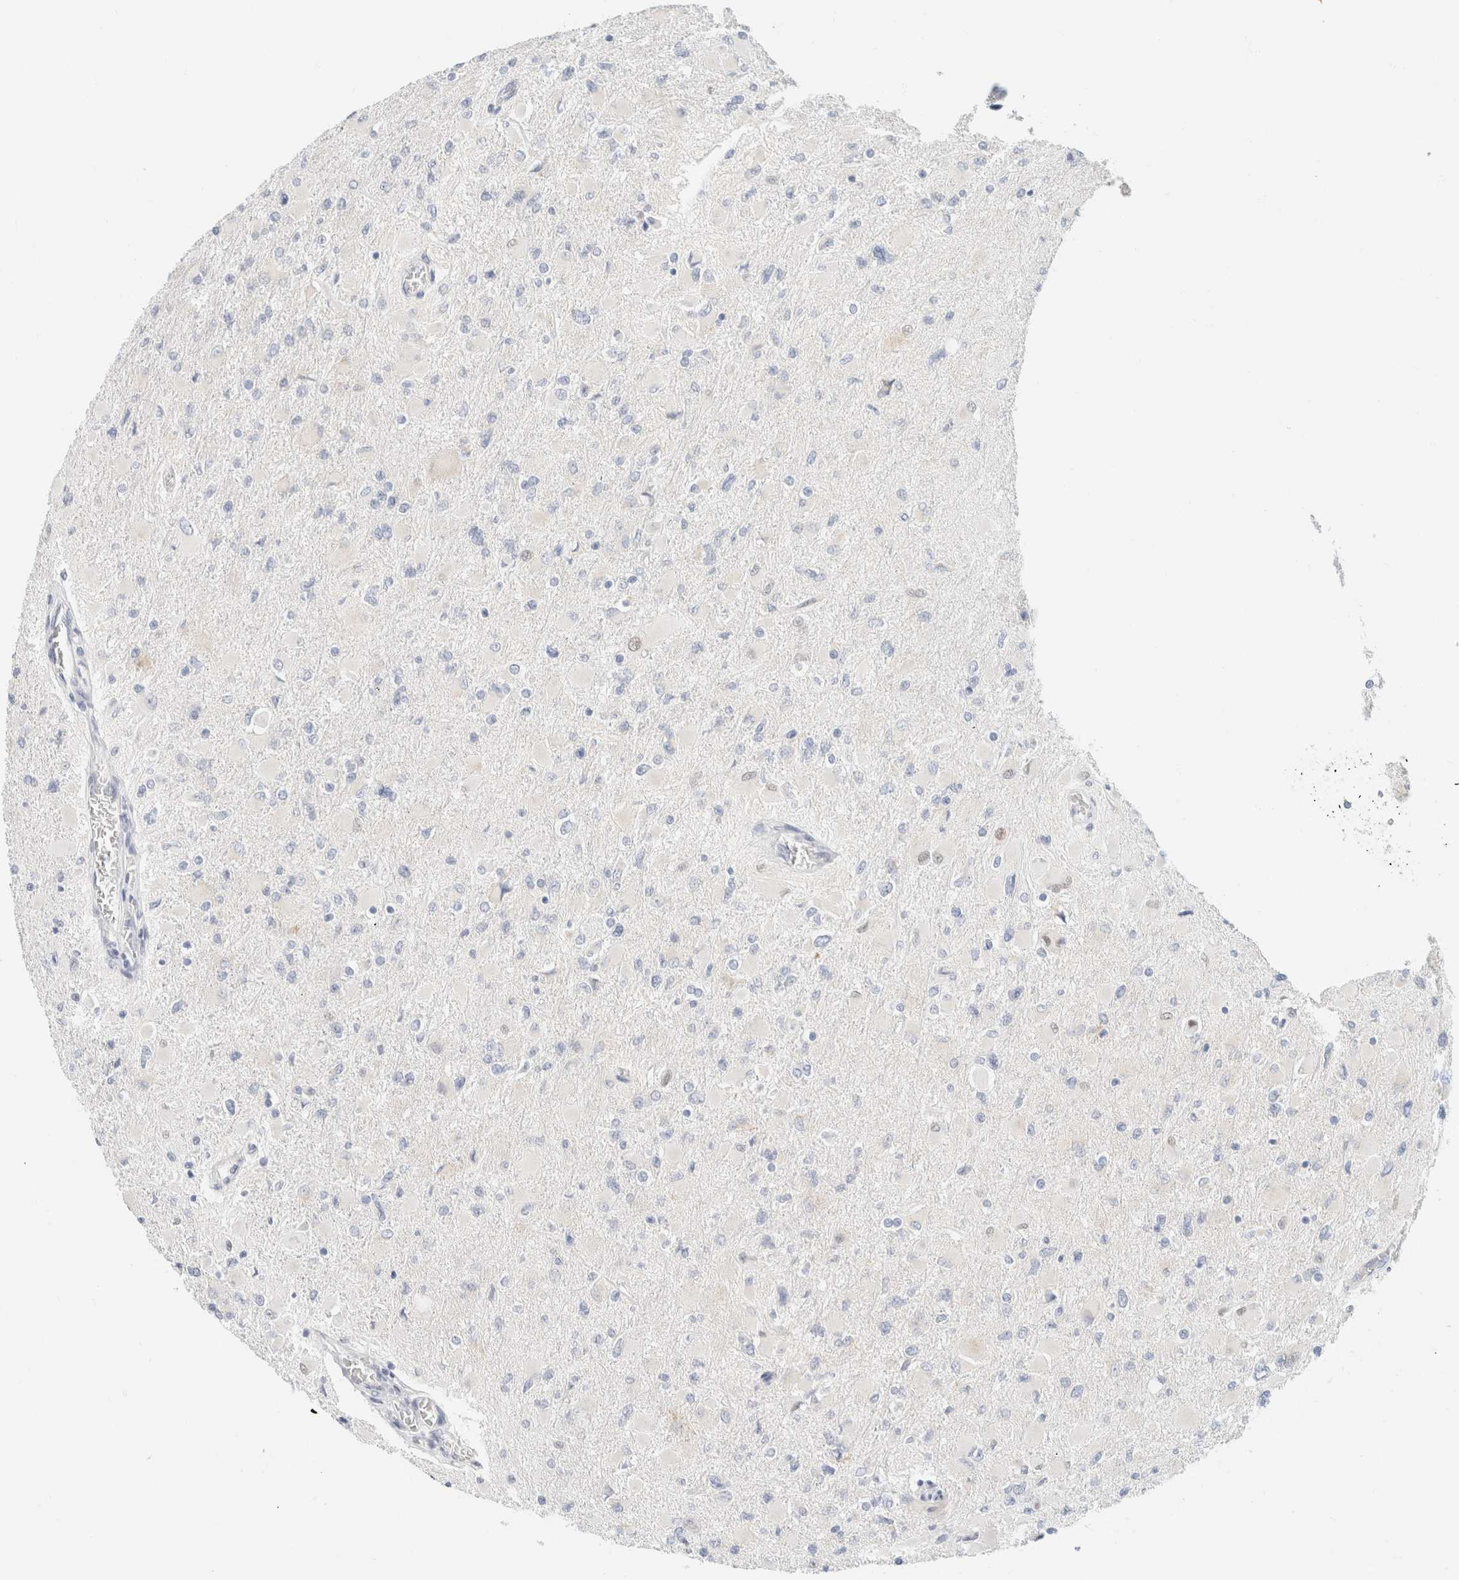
{"staining": {"intensity": "negative", "quantity": "none", "location": "none"}, "tissue": "glioma", "cell_type": "Tumor cells", "image_type": "cancer", "snomed": [{"axis": "morphology", "description": "Glioma, malignant, High grade"}, {"axis": "topography", "description": "Cerebral cortex"}], "caption": "This photomicrograph is of glioma stained with immunohistochemistry to label a protein in brown with the nuclei are counter-stained blue. There is no positivity in tumor cells.", "gene": "KRT20", "patient": {"sex": "female", "age": 36}}